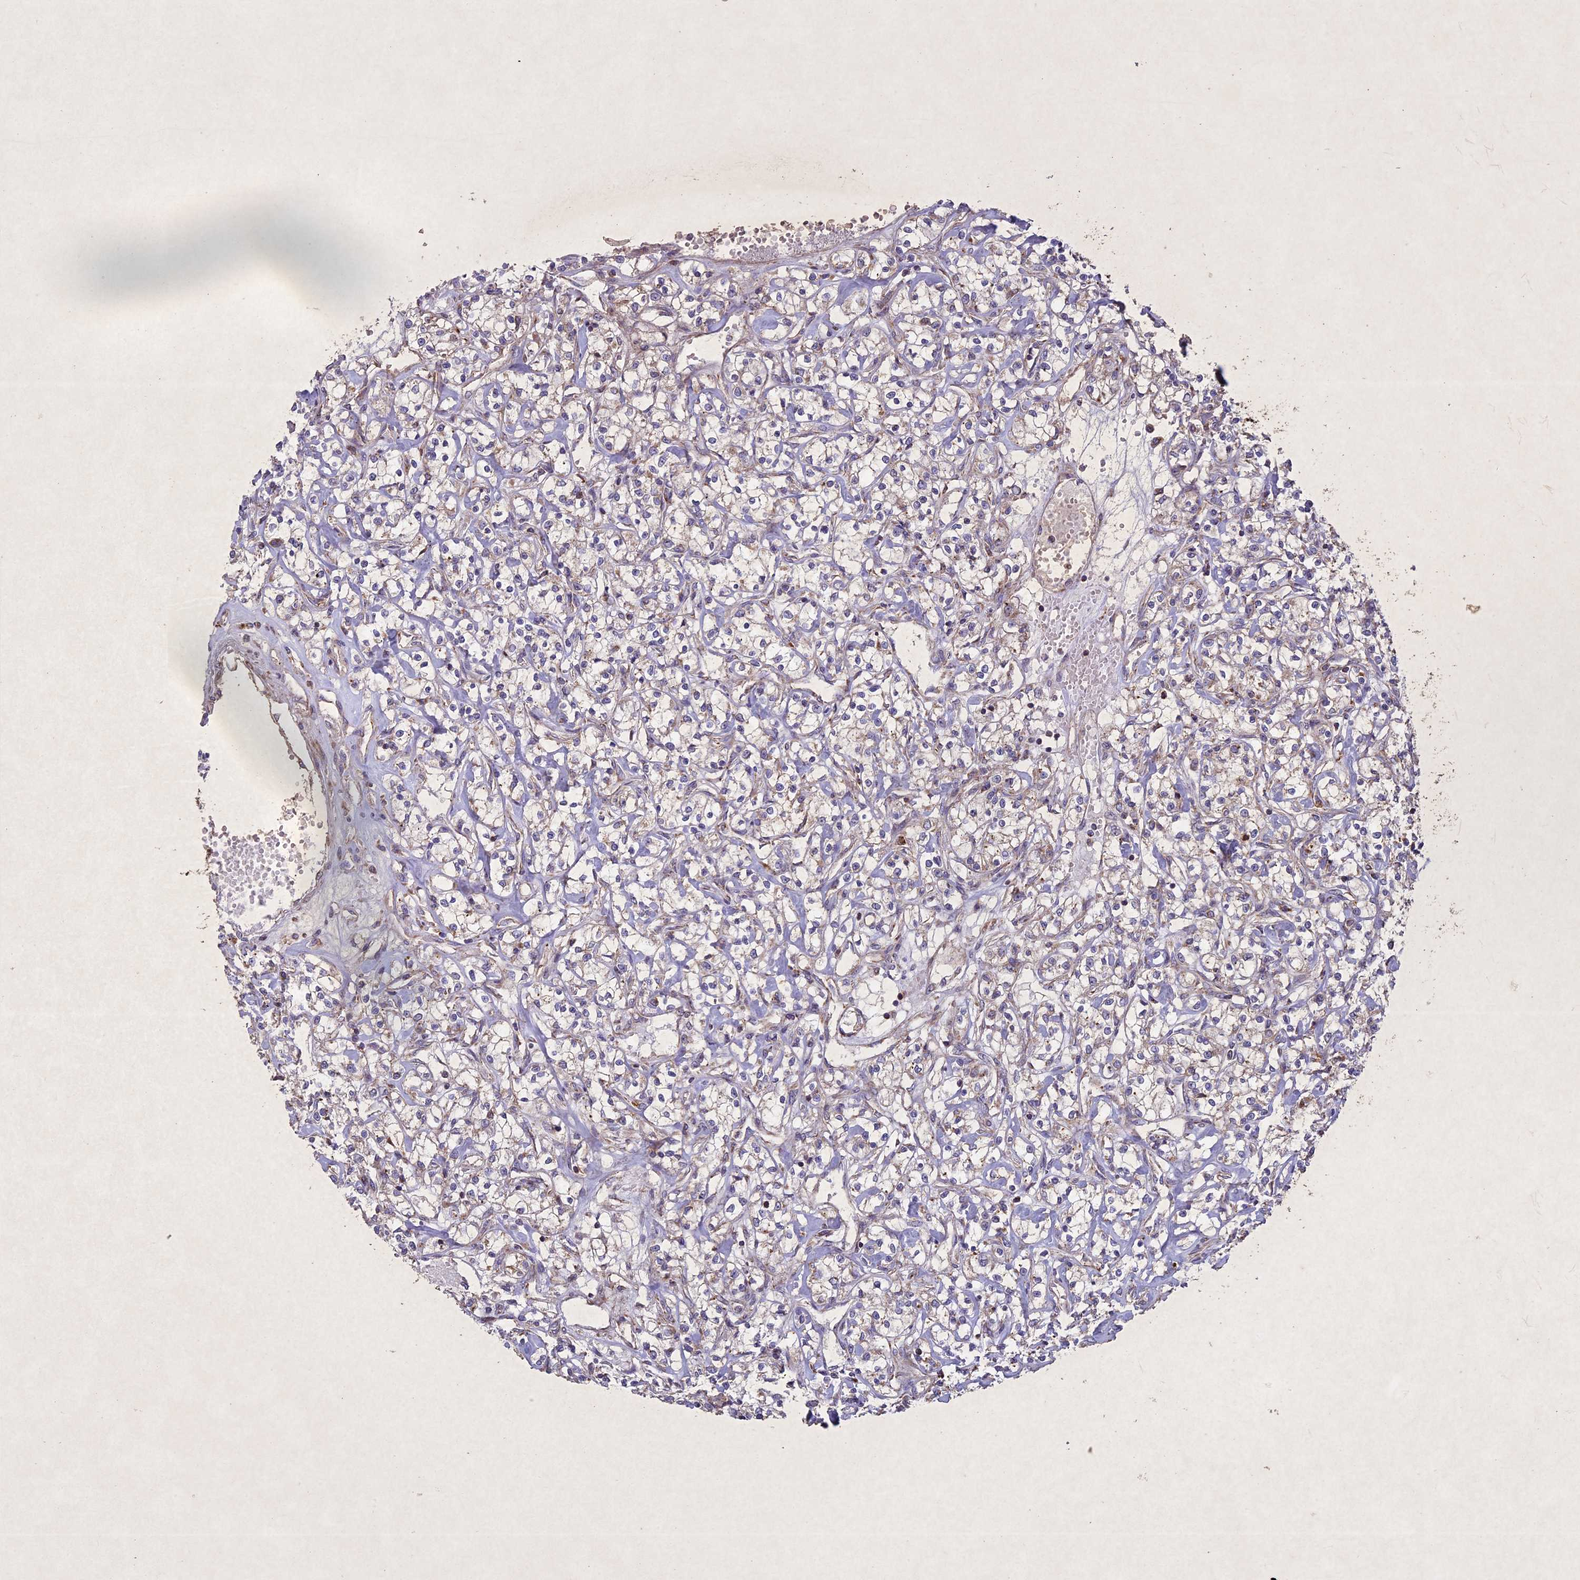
{"staining": {"intensity": "moderate", "quantity": "25%-75%", "location": "cytoplasmic/membranous"}, "tissue": "renal cancer", "cell_type": "Tumor cells", "image_type": "cancer", "snomed": [{"axis": "morphology", "description": "Adenocarcinoma, NOS"}, {"axis": "topography", "description": "Kidney"}], "caption": "Moderate cytoplasmic/membranous staining for a protein is identified in about 25%-75% of tumor cells of renal adenocarcinoma using immunohistochemistry.", "gene": "CIAO2B", "patient": {"sex": "female", "age": 59}}